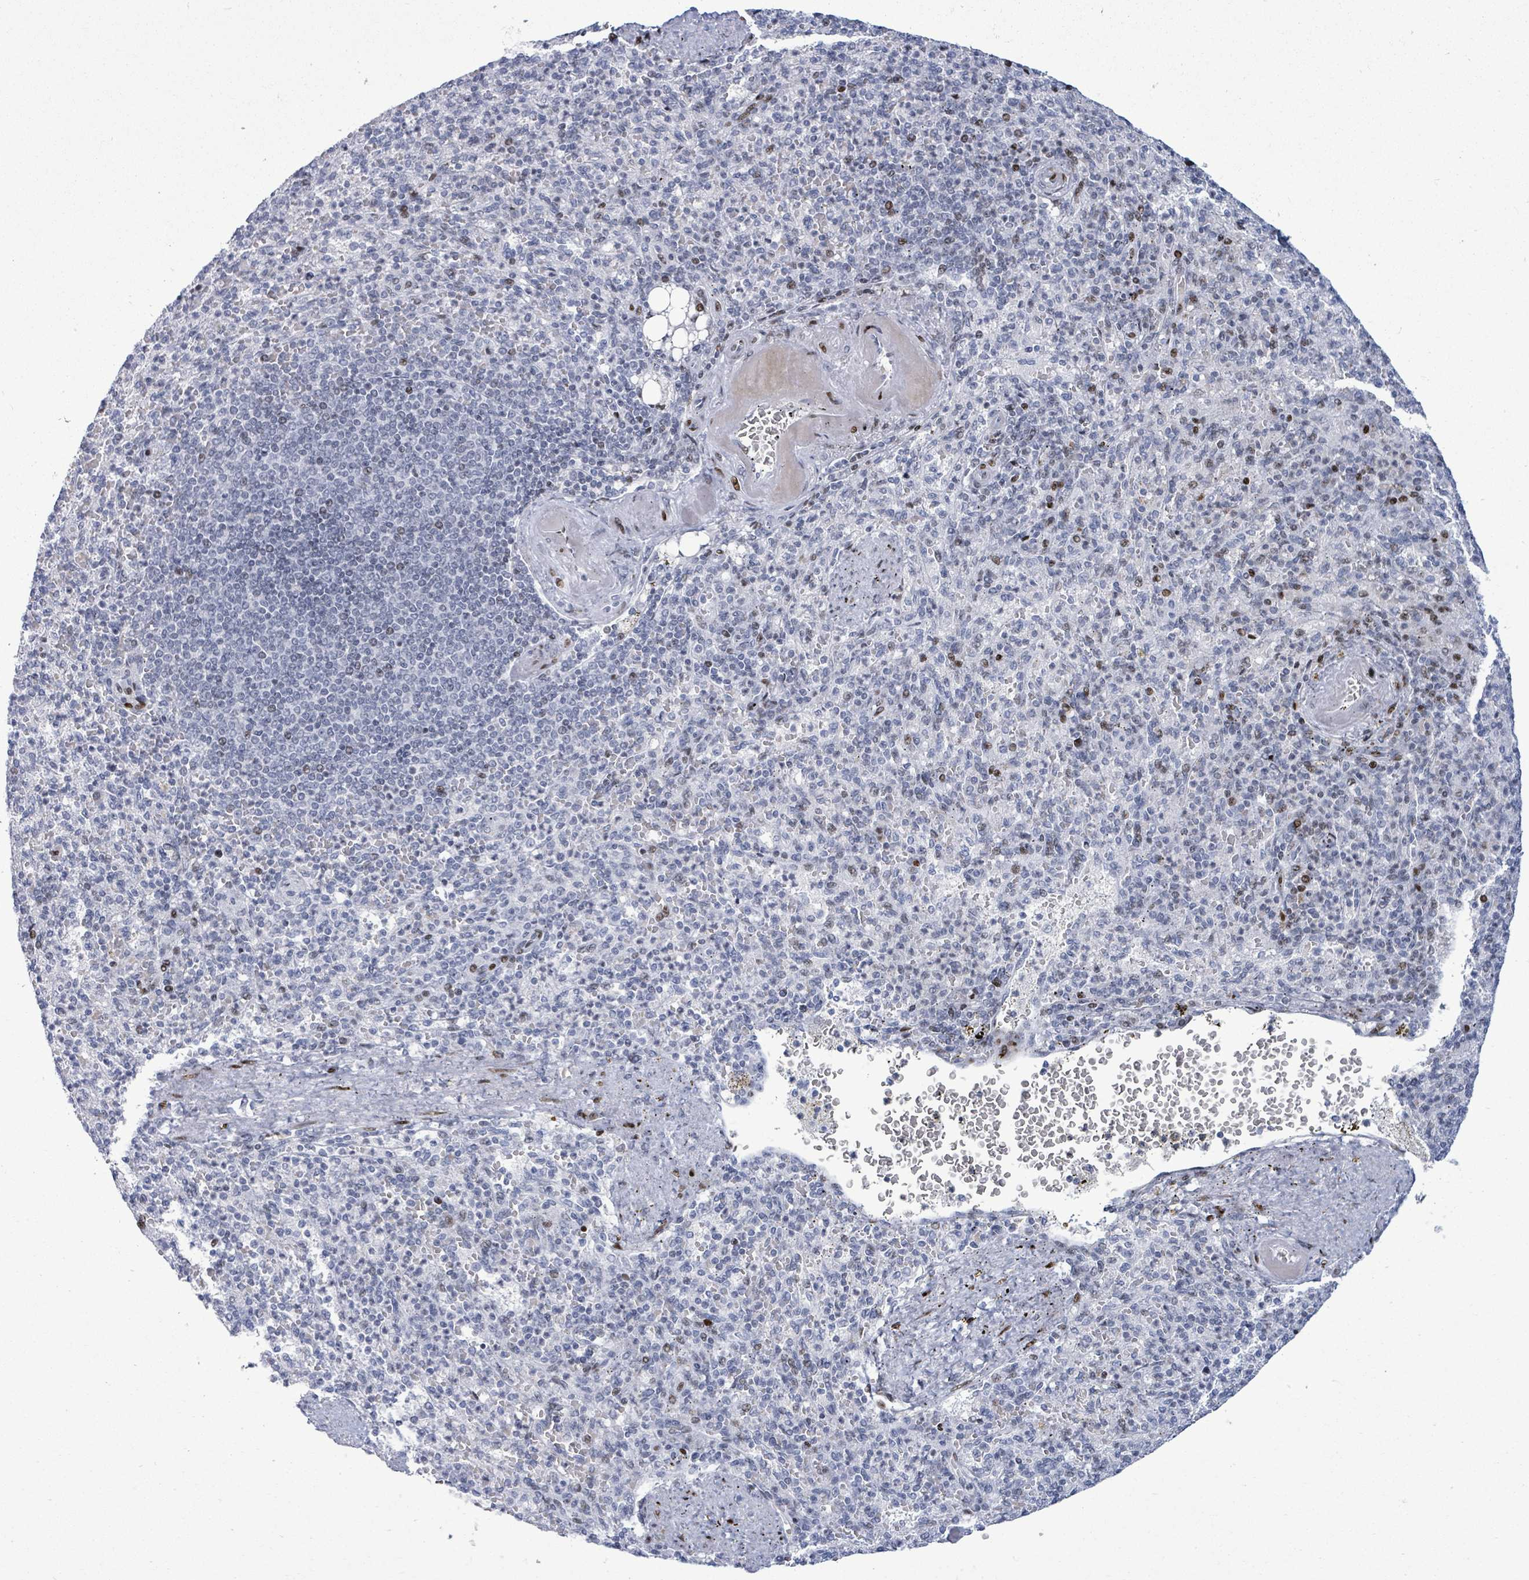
{"staining": {"intensity": "negative", "quantity": "none", "location": "none"}, "tissue": "spleen", "cell_type": "Cells in red pulp", "image_type": "normal", "snomed": [{"axis": "morphology", "description": "Normal tissue, NOS"}, {"axis": "topography", "description": "Spleen"}], "caption": "Cells in red pulp are negative for brown protein staining in normal spleen. (Brightfield microscopy of DAB IHC at high magnification).", "gene": "MALL", "patient": {"sex": "female", "age": 74}}